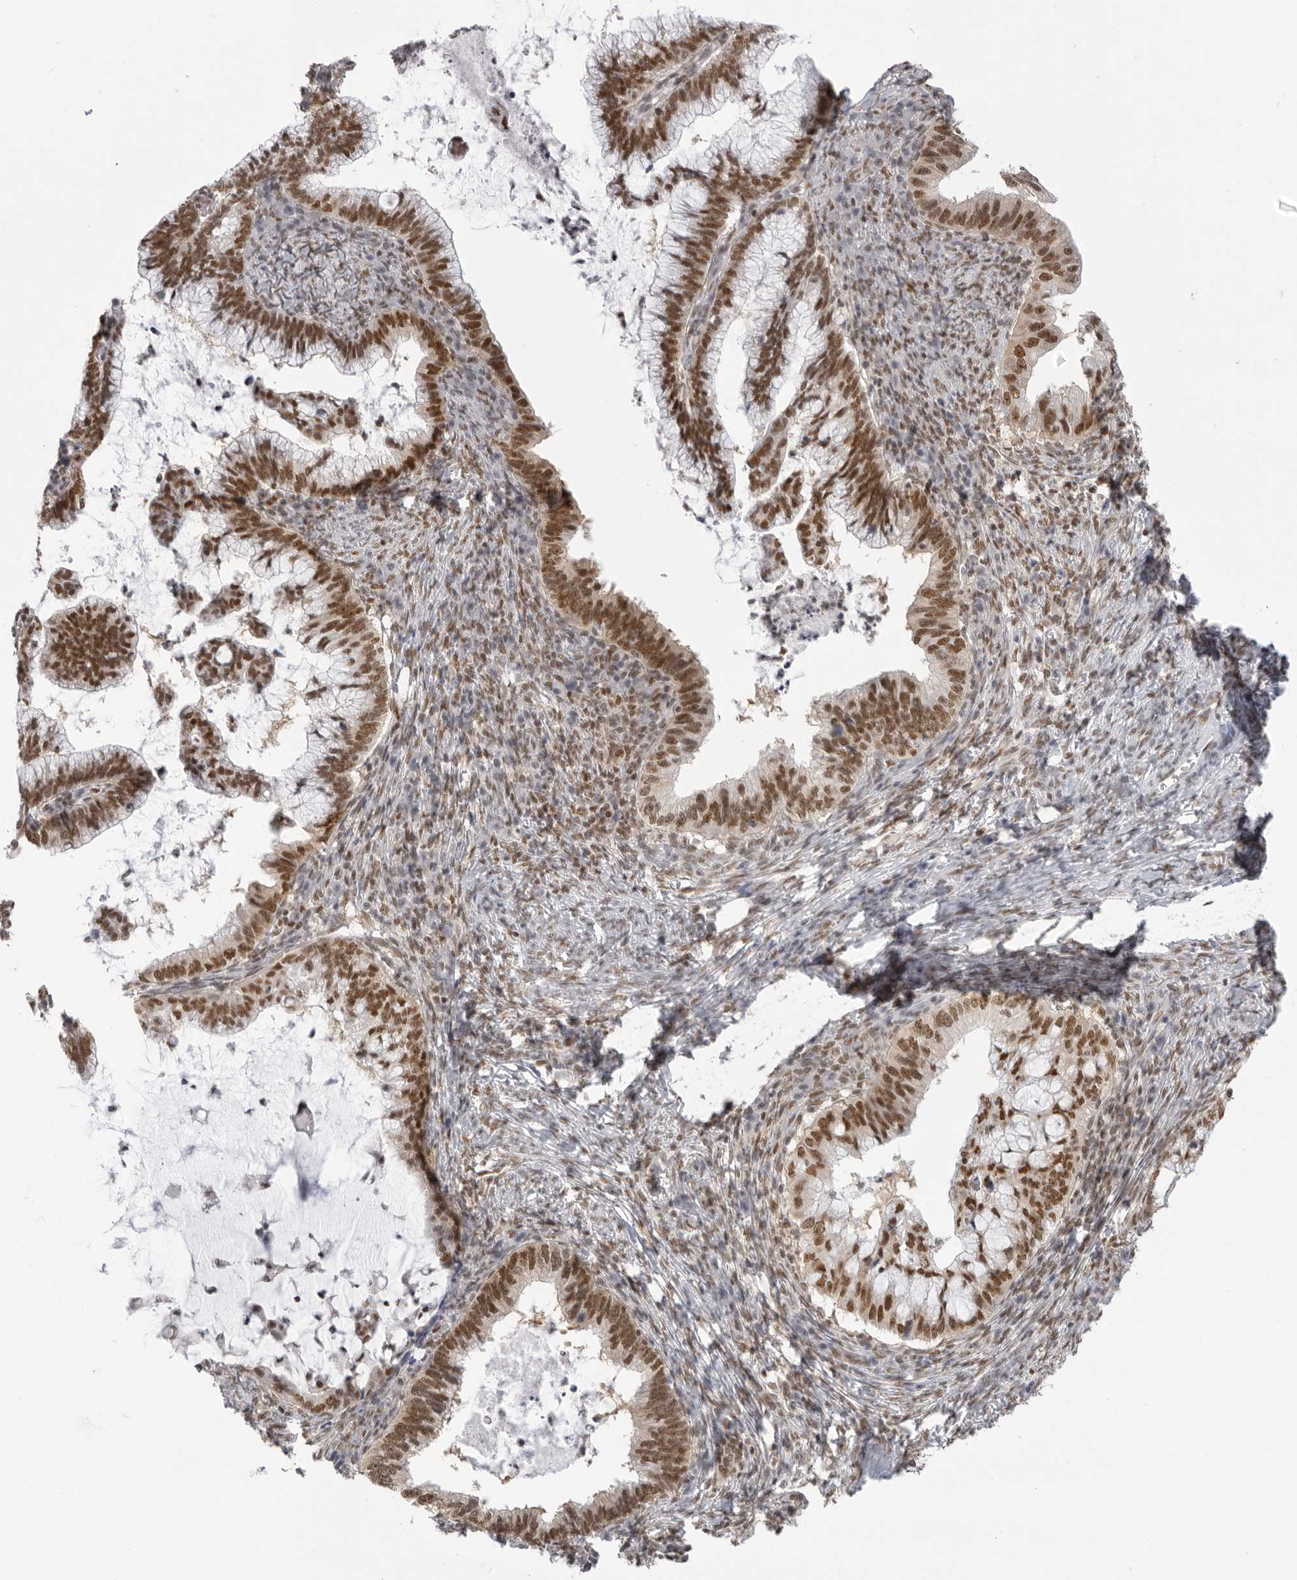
{"staining": {"intensity": "moderate", "quantity": ">75%", "location": "nuclear"}, "tissue": "cervical cancer", "cell_type": "Tumor cells", "image_type": "cancer", "snomed": [{"axis": "morphology", "description": "Adenocarcinoma, NOS"}, {"axis": "topography", "description": "Cervix"}], "caption": "An image showing moderate nuclear expression in about >75% of tumor cells in cervical adenocarcinoma, as visualized by brown immunohistochemical staining.", "gene": "RPA2", "patient": {"sex": "female", "age": 36}}